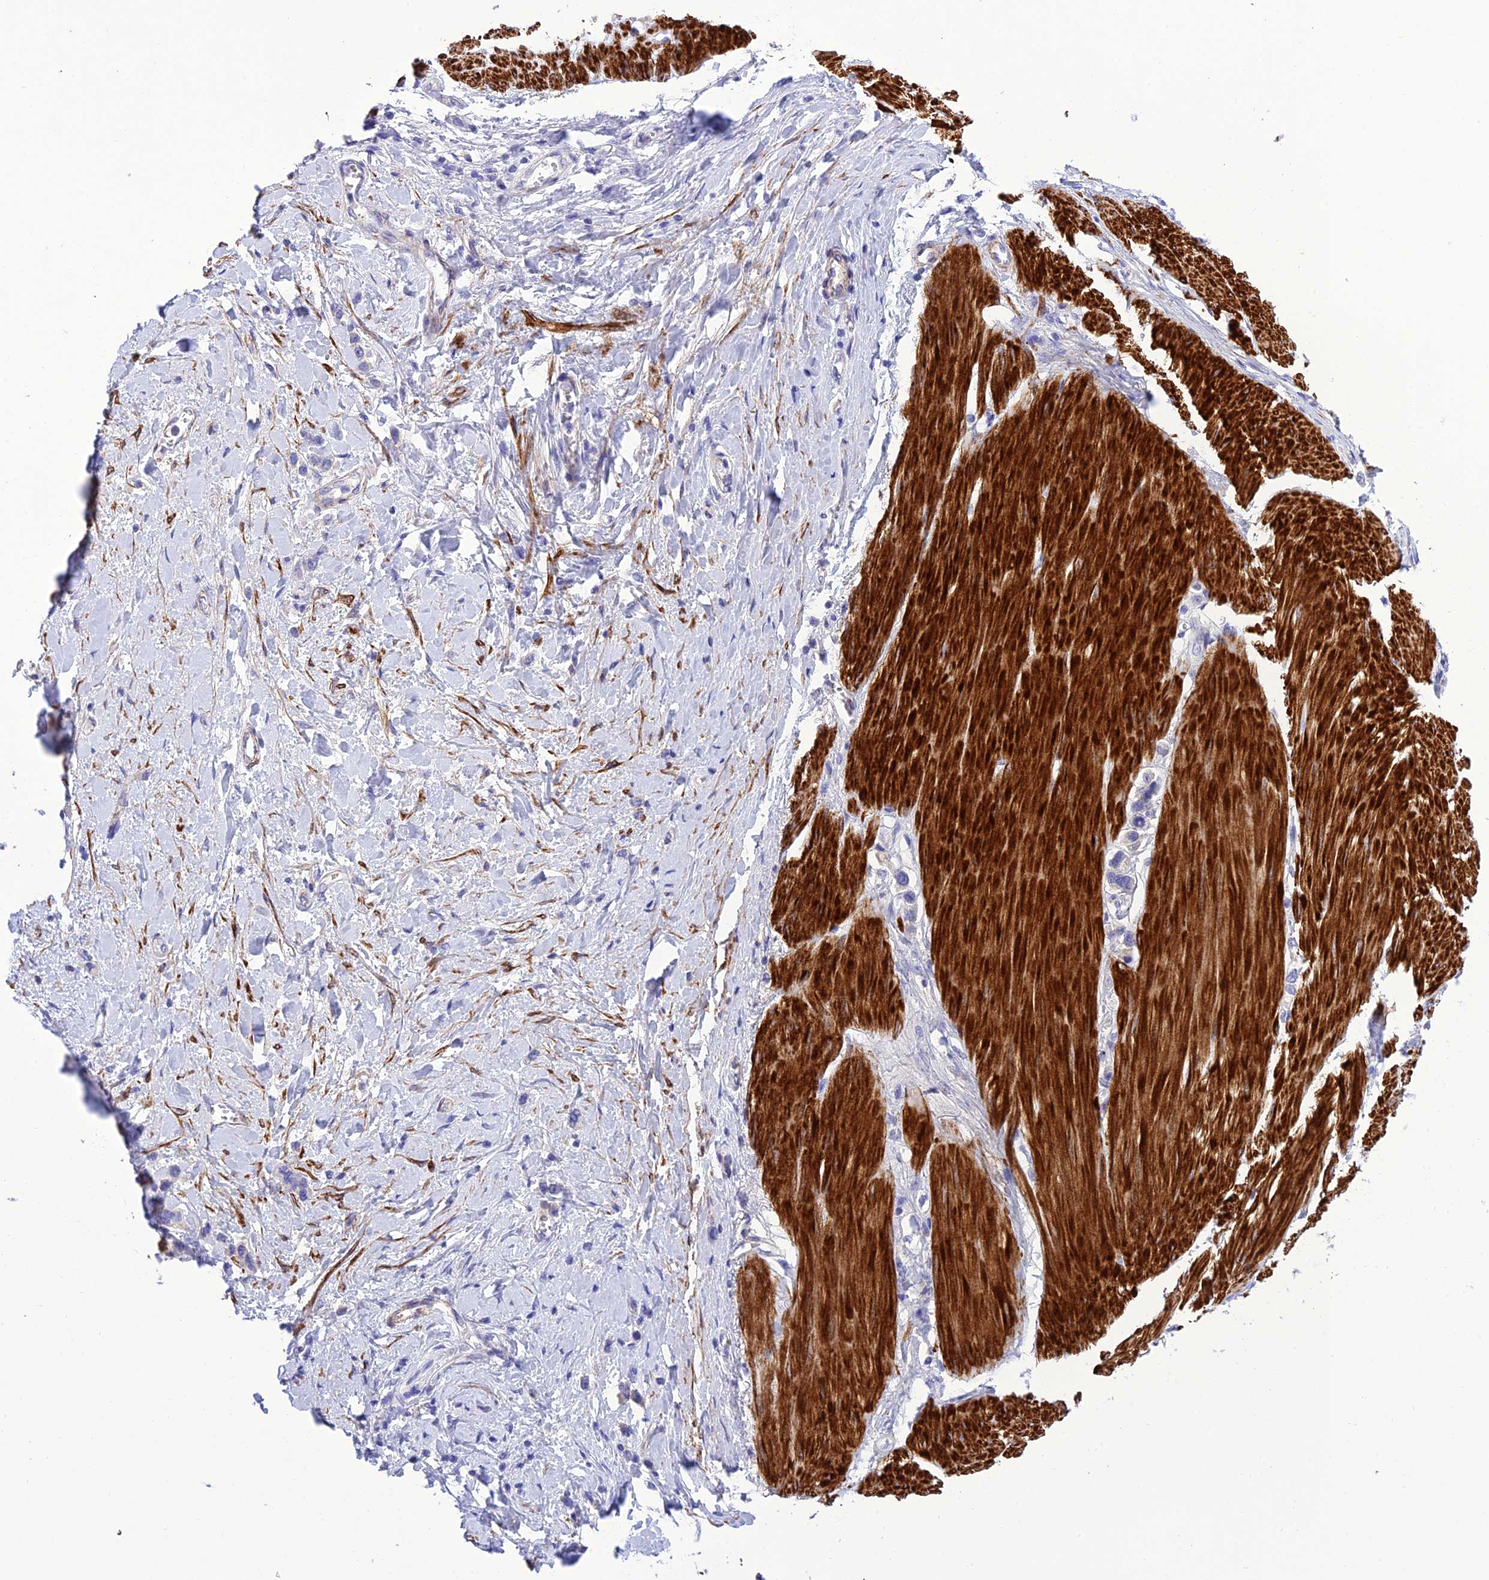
{"staining": {"intensity": "negative", "quantity": "none", "location": "none"}, "tissue": "stomach cancer", "cell_type": "Tumor cells", "image_type": "cancer", "snomed": [{"axis": "morphology", "description": "Adenocarcinoma, NOS"}, {"axis": "topography", "description": "Stomach"}], "caption": "Immunohistochemistry (IHC) photomicrograph of neoplastic tissue: adenocarcinoma (stomach) stained with DAB (3,3'-diaminobenzidine) exhibits no significant protein positivity in tumor cells.", "gene": "FRA10AC1", "patient": {"sex": "female", "age": 65}}